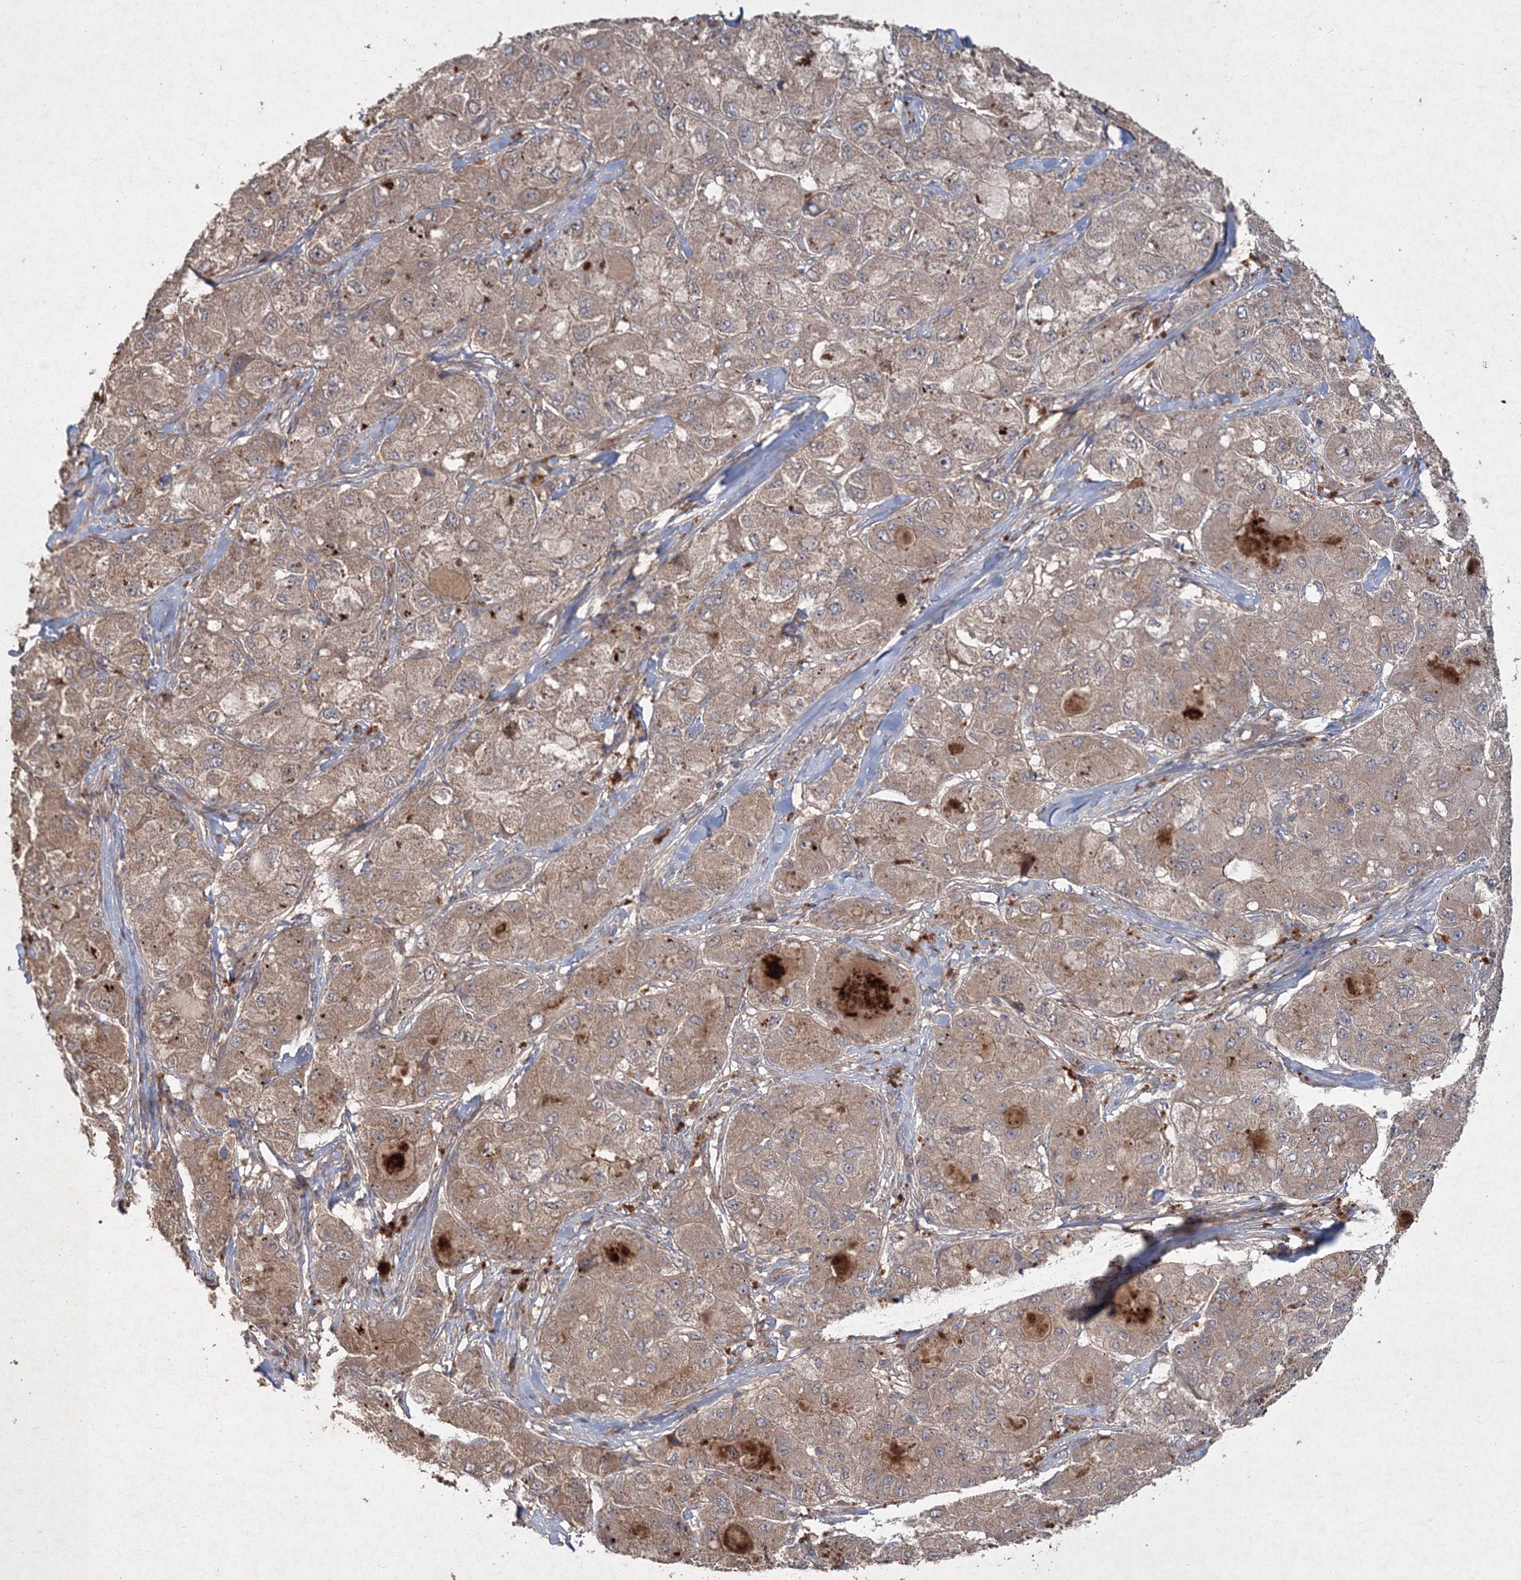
{"staining": {"intensity": "moderate", "quantity": ">75%", "location": "cytoplasmic/membranous"}, "tissue": "liver cancer", "cell_type": "Tumor cells", "image_type": "cancer", "snomed": [{"axis": "morphology", "description": "Carcinoma, Hepatocellular, NOS"}, {"axis": "topography", "description": "Liver"}], "caption": "High-power microscopy captured an immunohistochemistry histopathology image of liver cancer, revealing moderate cytoplasmic/membranous positivity in about >75% of tumor cells.", "gene": "SPRY1", "patient": {"sex": "male", "age": 80}}